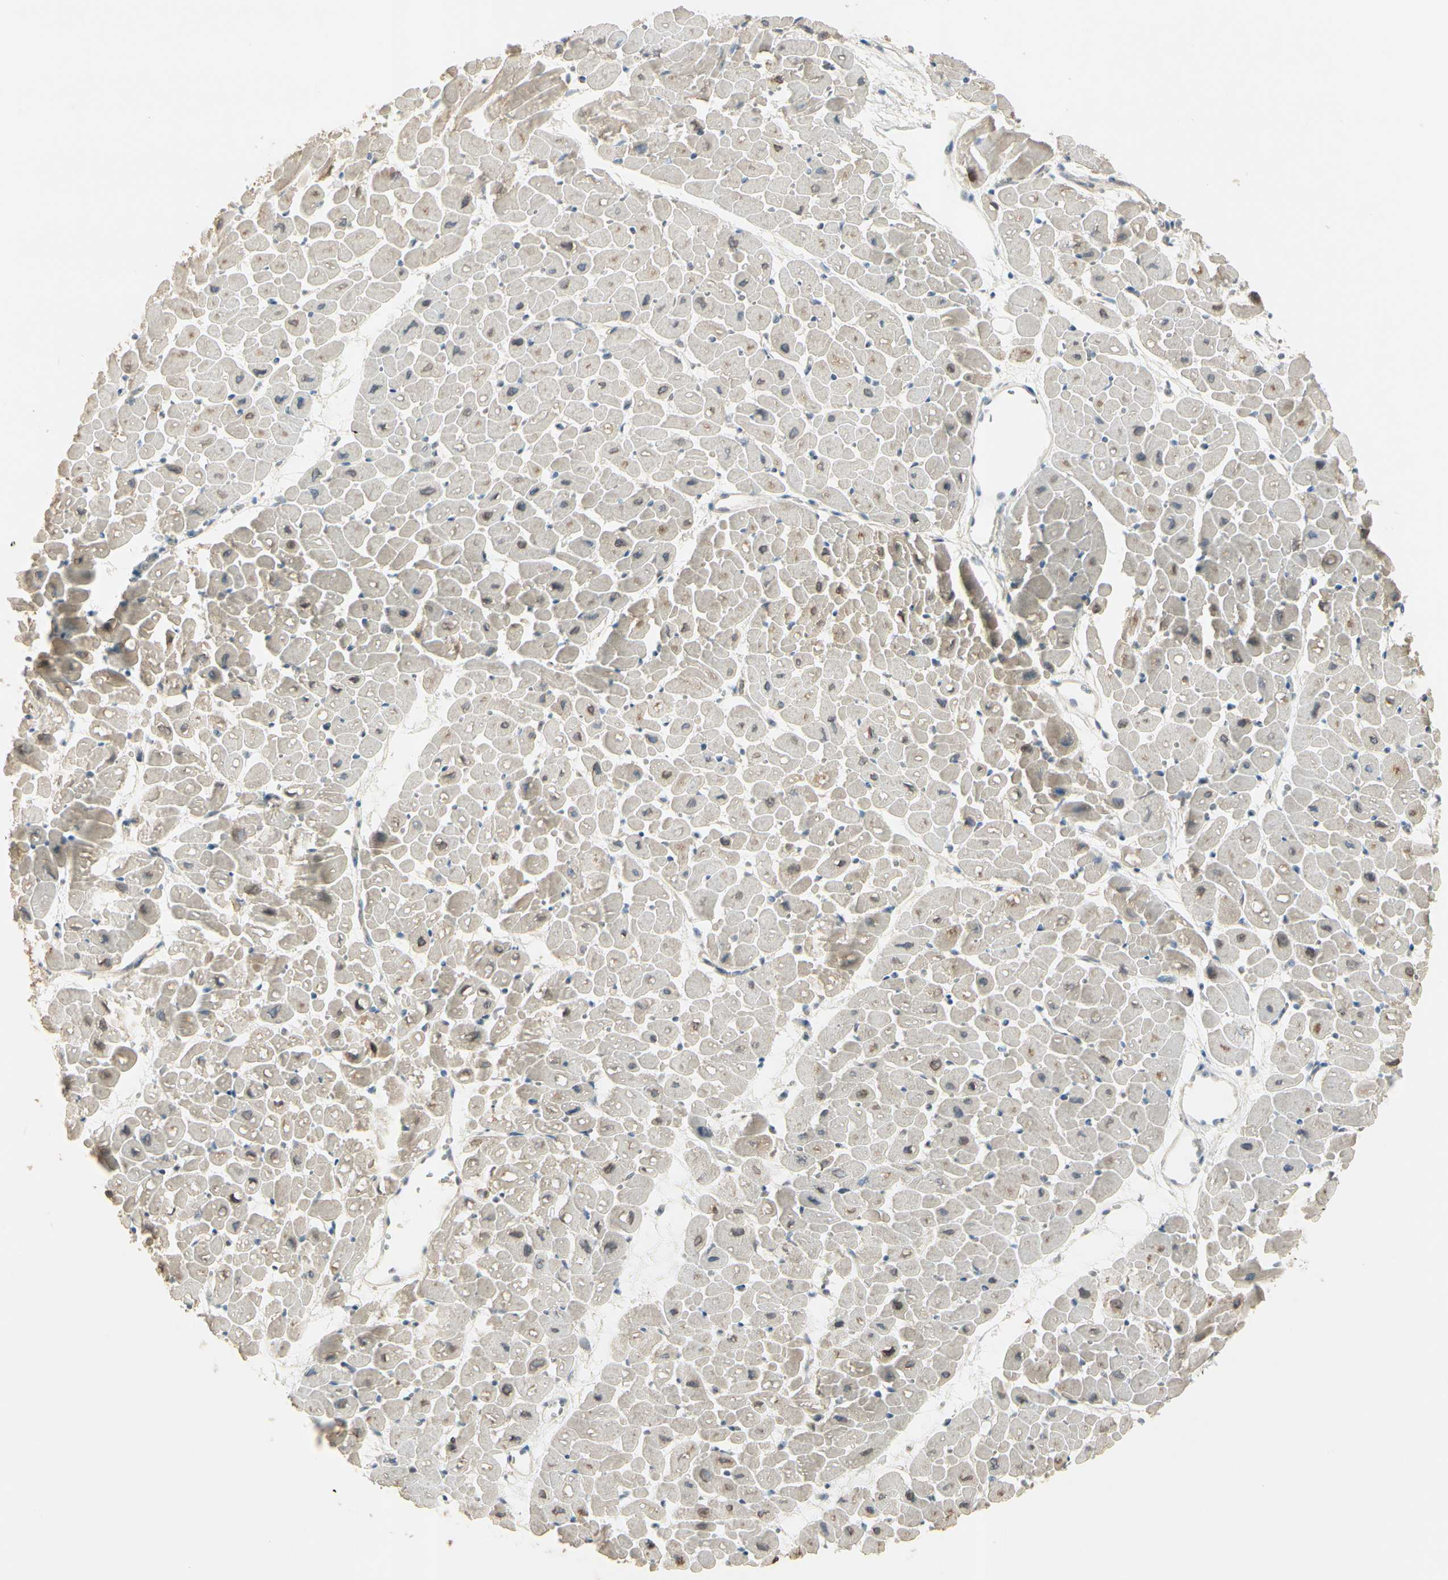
{"staining": {"intensity": "moderate", "quantity": "25%-75%", "location": "cytoplasmic/membranous"}, "tissue": "heart muscle", "cell_type": "Cardiomyocytes", "image_type": "normal", "snomed": [{"axis": "morphology", "description": "Normal tissue, NOS"}, {"axis": "topography", "description": "Heart"}], "caption": "A histopathology image of human heart muscle stained for a protein reveals moderate cytoplasmic/membranous brown staining in cardiomyocytes.", "gene": "PPP3CB", "patient": {"sex": "male", "age": 45}}